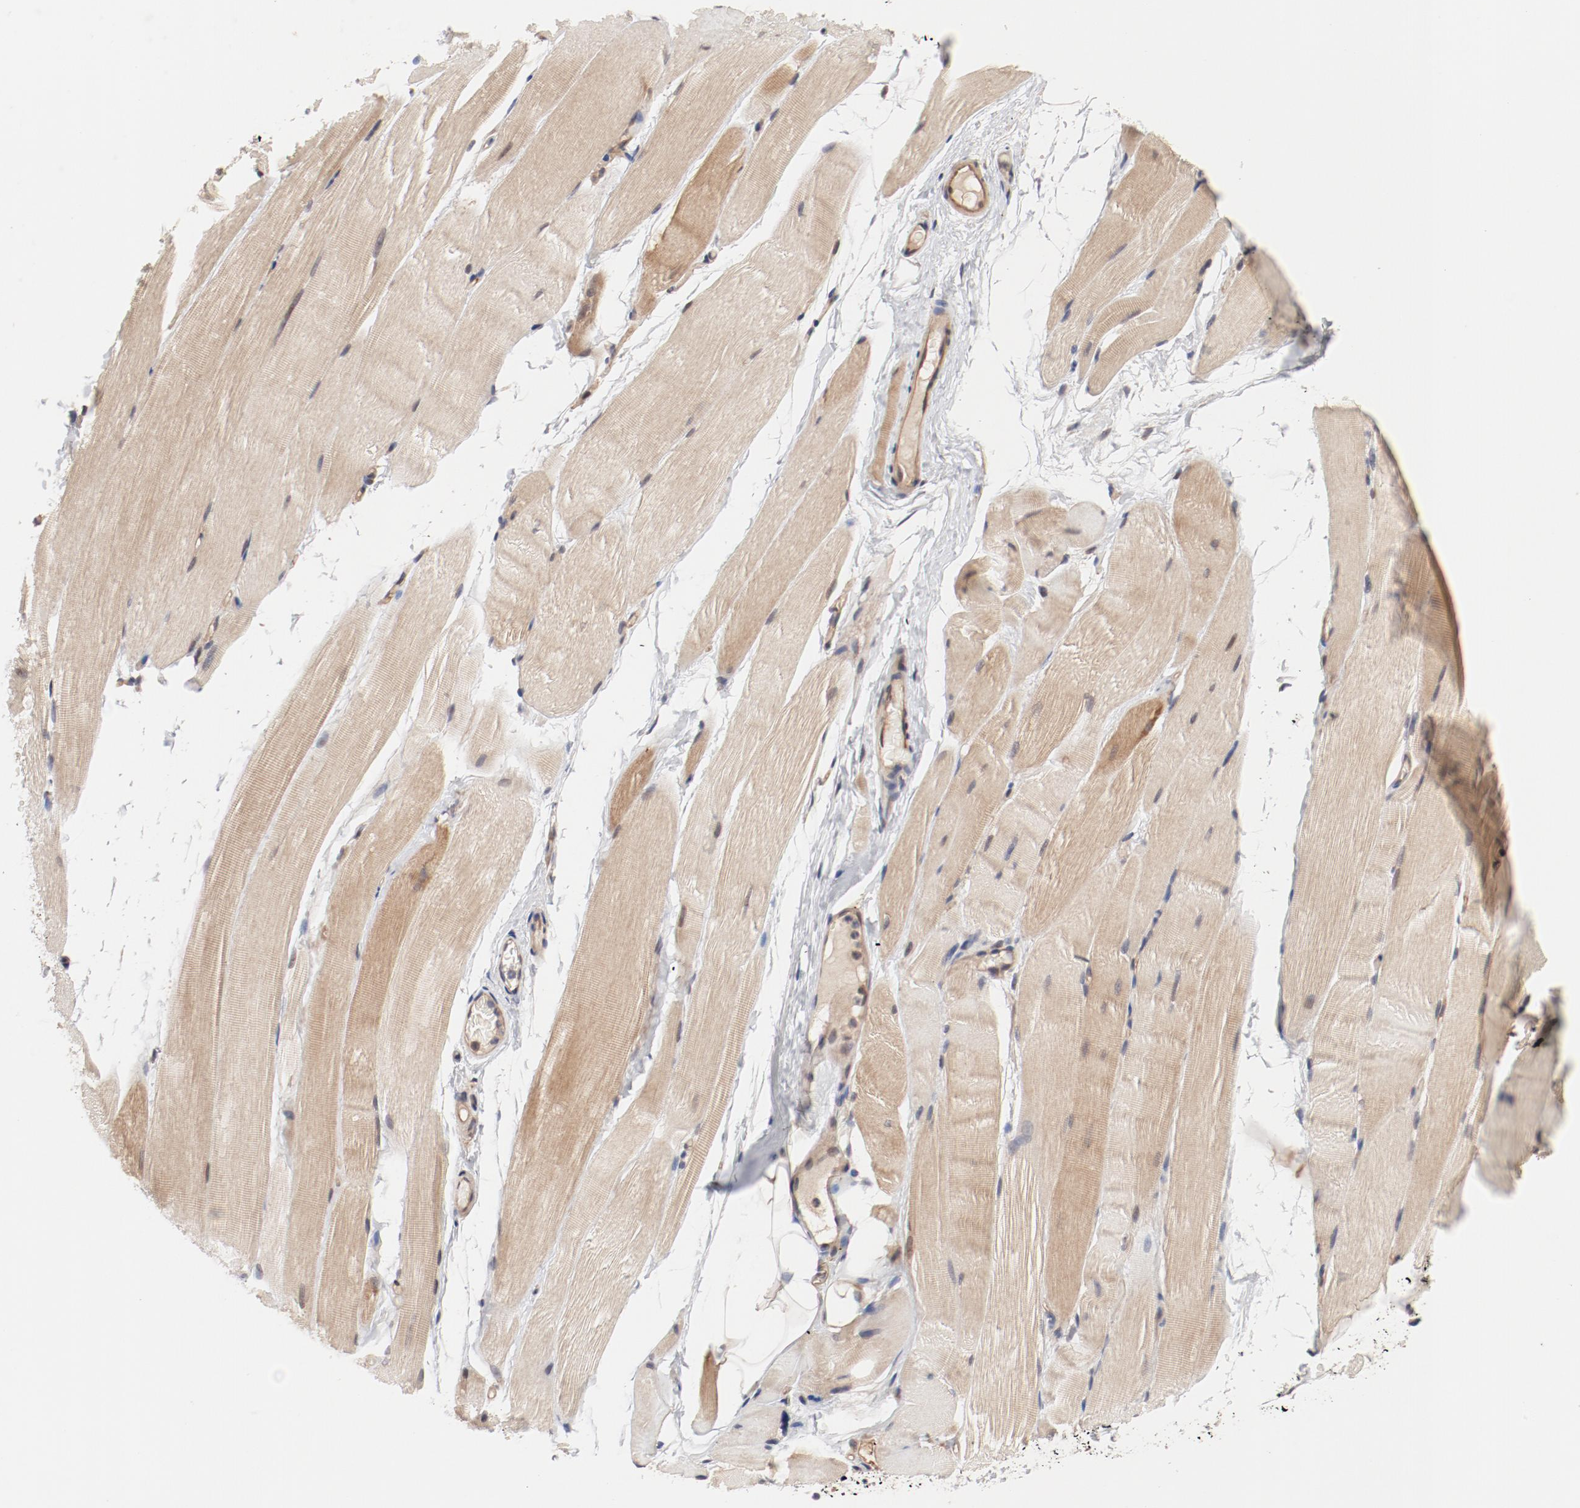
{"staining": {"intensity": "negative", "quantity": "none", "location": "none"}, "tissue": "skeletal muscle", "cell_type": "Myocytes", "image_type": "normal", "snomed": [{"axis": "morphology", "description": "Normal tissue, NOS"}, {"axis": "topography", "description": "Skeletal muscle"}, {"axis": "topography", "description": "Parathyroid gland"}], "caption": "Immunohistochemistry (IHC) micrograph of unremarkable skeletal muscle: skeletal muscle stained with DAB reveals no significant protein positivity in myocytes.", "gene": "PITPNM2", "patient": {"sex": "female", "age": 37}}